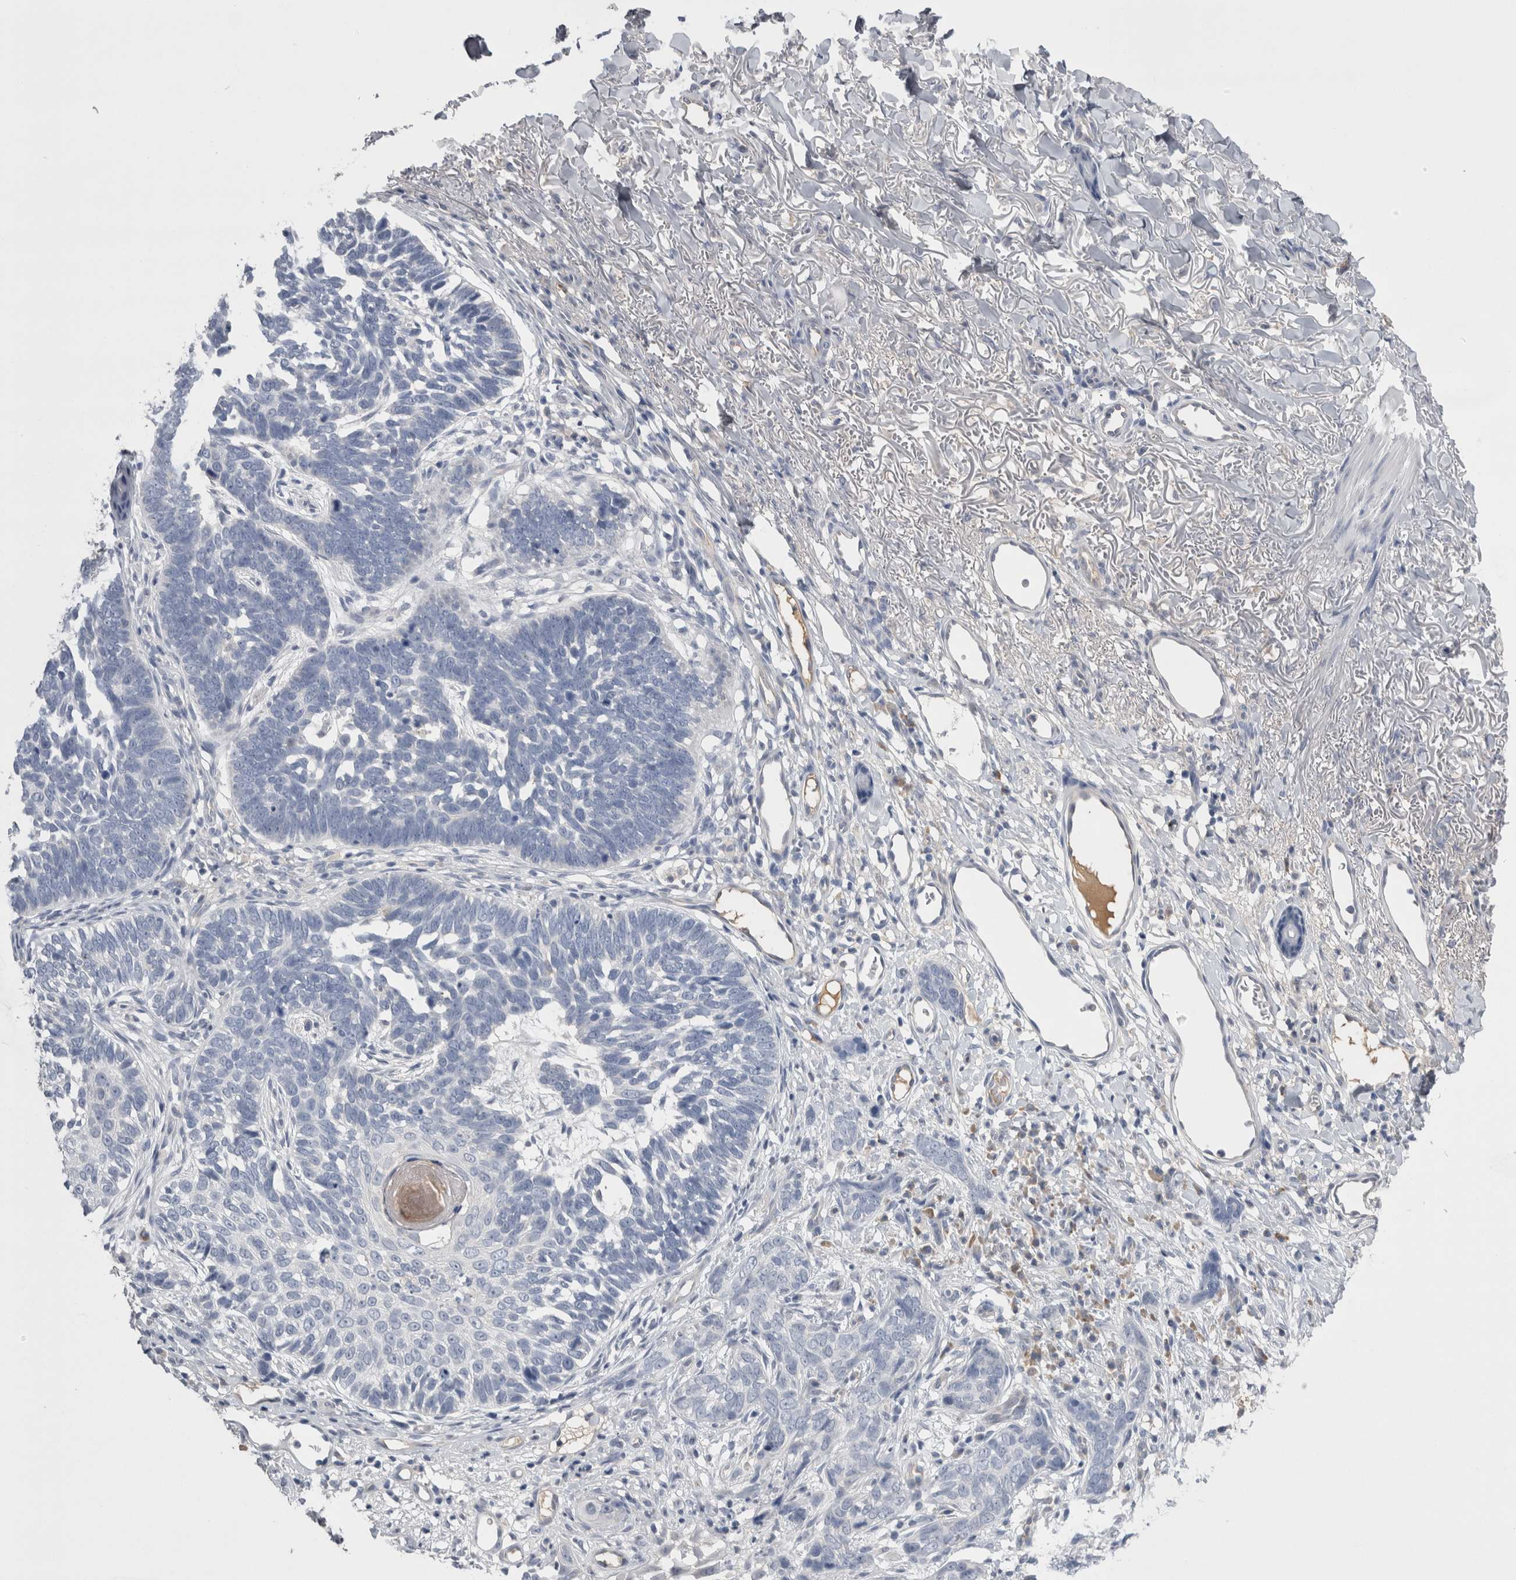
{"staining": {"intensity": "negative", "quantity": "none", "location": "none"}, "tissue": "skin cancer", "cell_type": "Tumor cells", "image_type": "cancer", "snomed": [{"axis": "morphology", "description": "Normal tissue, NOS"}, {"axis": "morphology", "description": "Basal cell carcinoma"}, {"axis": "topography", "description": "Skin"}], "caption": "The immunohistochemistry photomicrograph has no significant expression in tumor cells of skin basal cell carcinoma tissue.", "gene": "REG1A", "patient": {"sex": "male", "age": 77}}